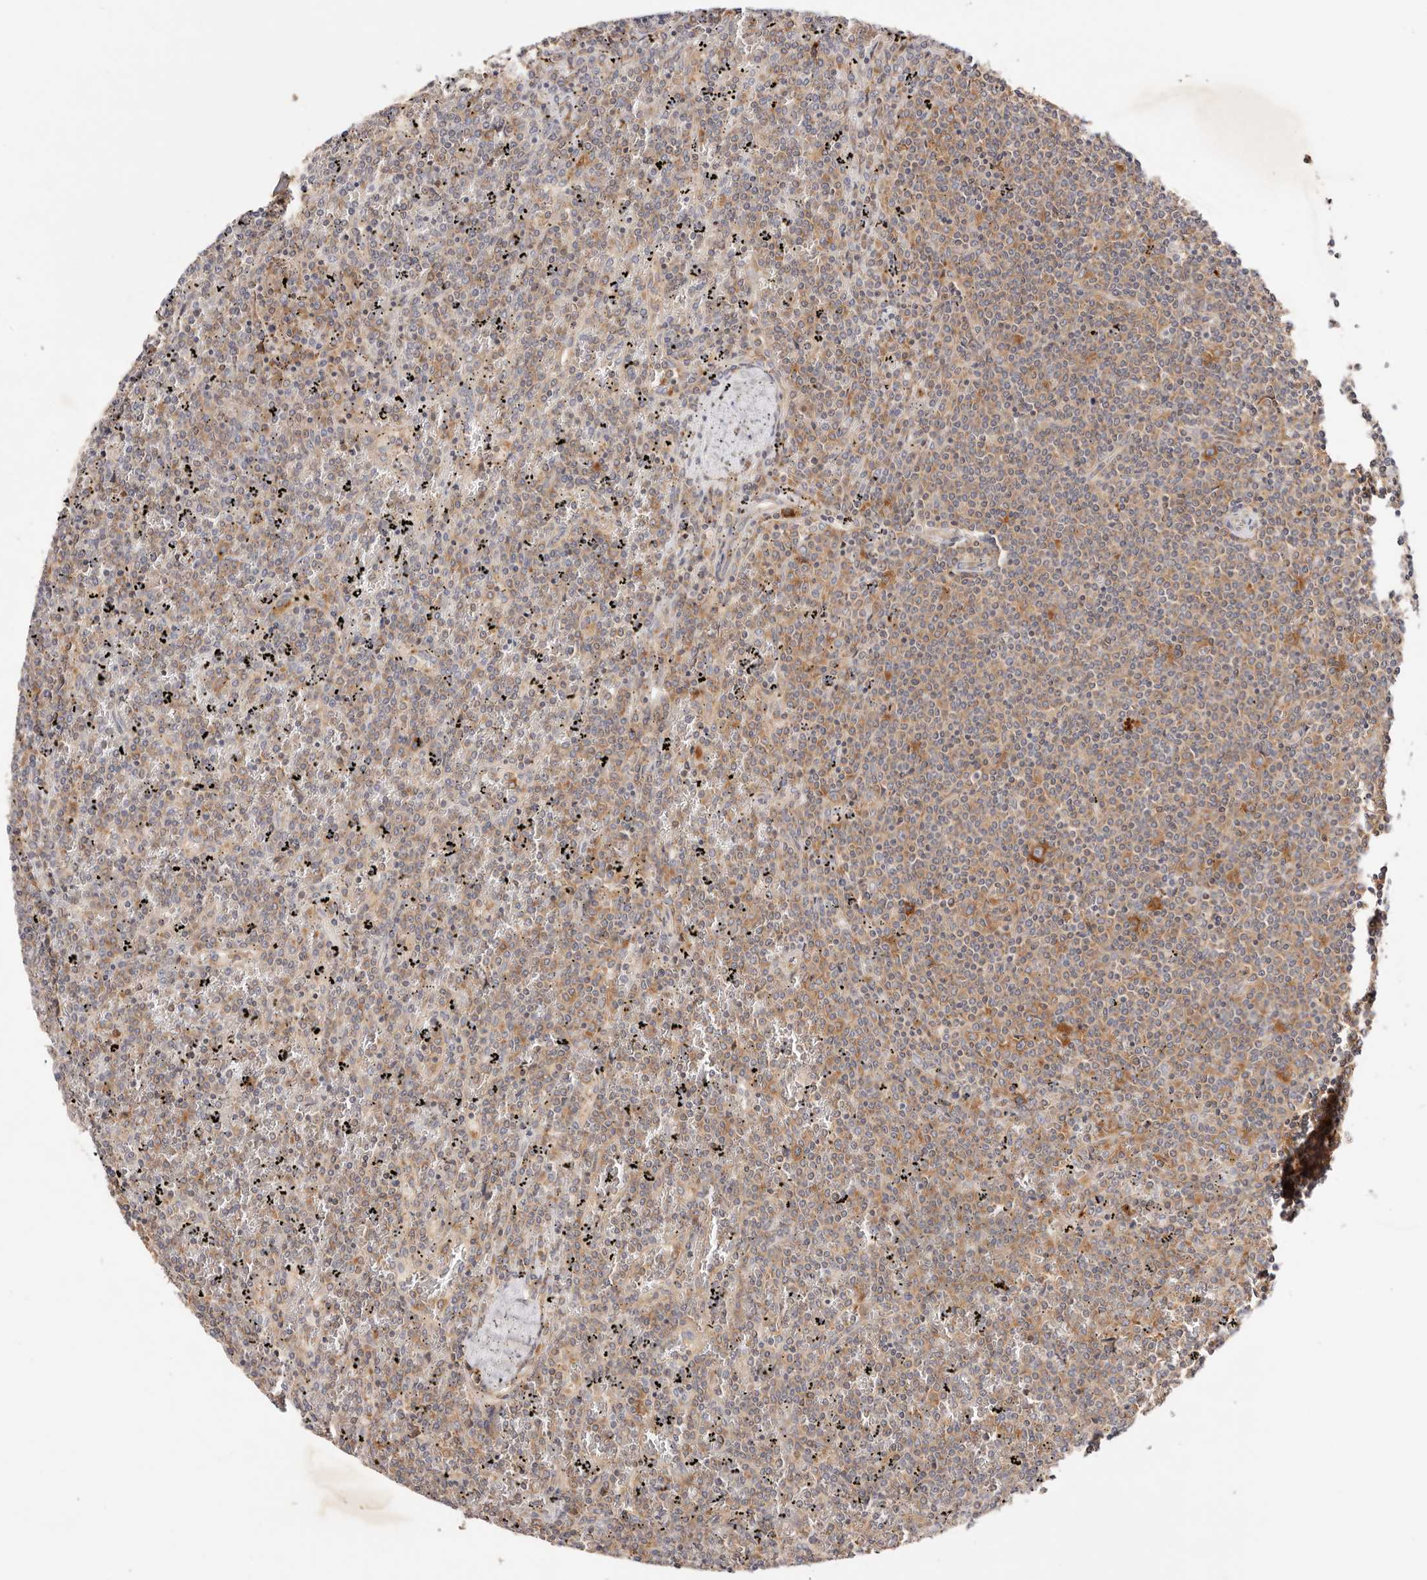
{"staining": {"intensity": "moderate", "quantity": "<25%", "location": "cytoplasmic/membranous"}, "tissue": "lymphoma", "cell_type": "Tumor cells", "image_type": "cancer", "snomed": [{"axis": "morphology", "description": "Malignant lymphoma, non-Hodgkin's type, Low grade"}, {"axis": "topography", "description": "Spleen"}], "caption": "High-power microscopy captured an immunohistochemistry (IHC) photomicrograph of lymphoma, revealing moderate cytoplasmic/membranous staining in about <25% of tumor cells. The protein of interest is shown in brown color, while the nuclei are stained blue.", "gene": "GNA13", "patient": {"sex": "female", "age": 19}}